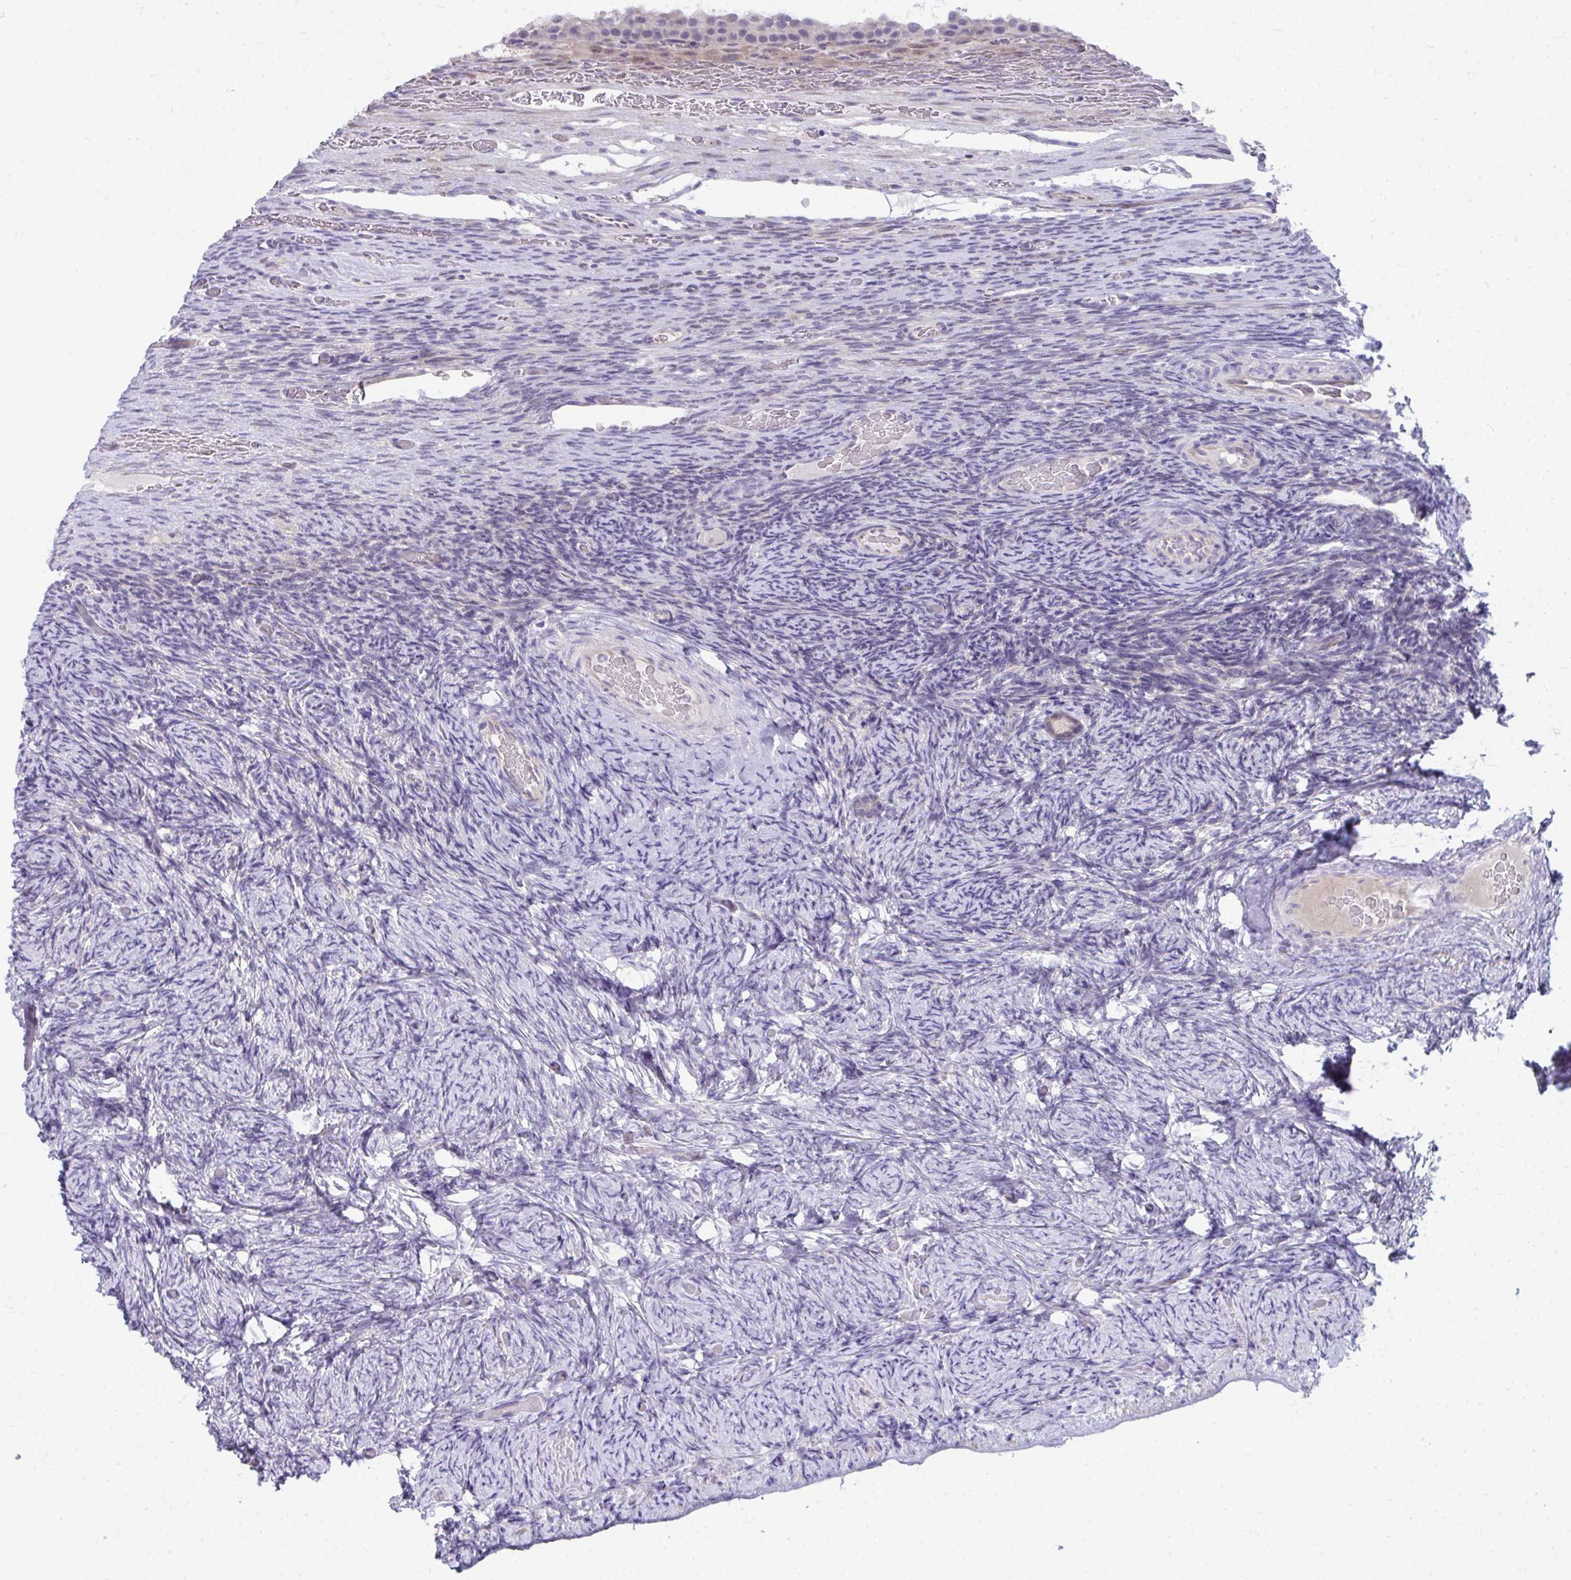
{"staining": {"intensity": "negative", "quantity": "none", "location": "none"}, "tissue": "ovary", "cell_type": "Follicle cells", "image_type": "normal", "snomed": [{"axis": "morphology", "description": "Normal tissue, NOS"}, {"axis": "topography", "description": "Ovary"}], "caption": "The histopathology image displays no significant staining in follicle cells of ovary.", "gene": "MROH8", "patient": {"sex": "female", "age": 34}}